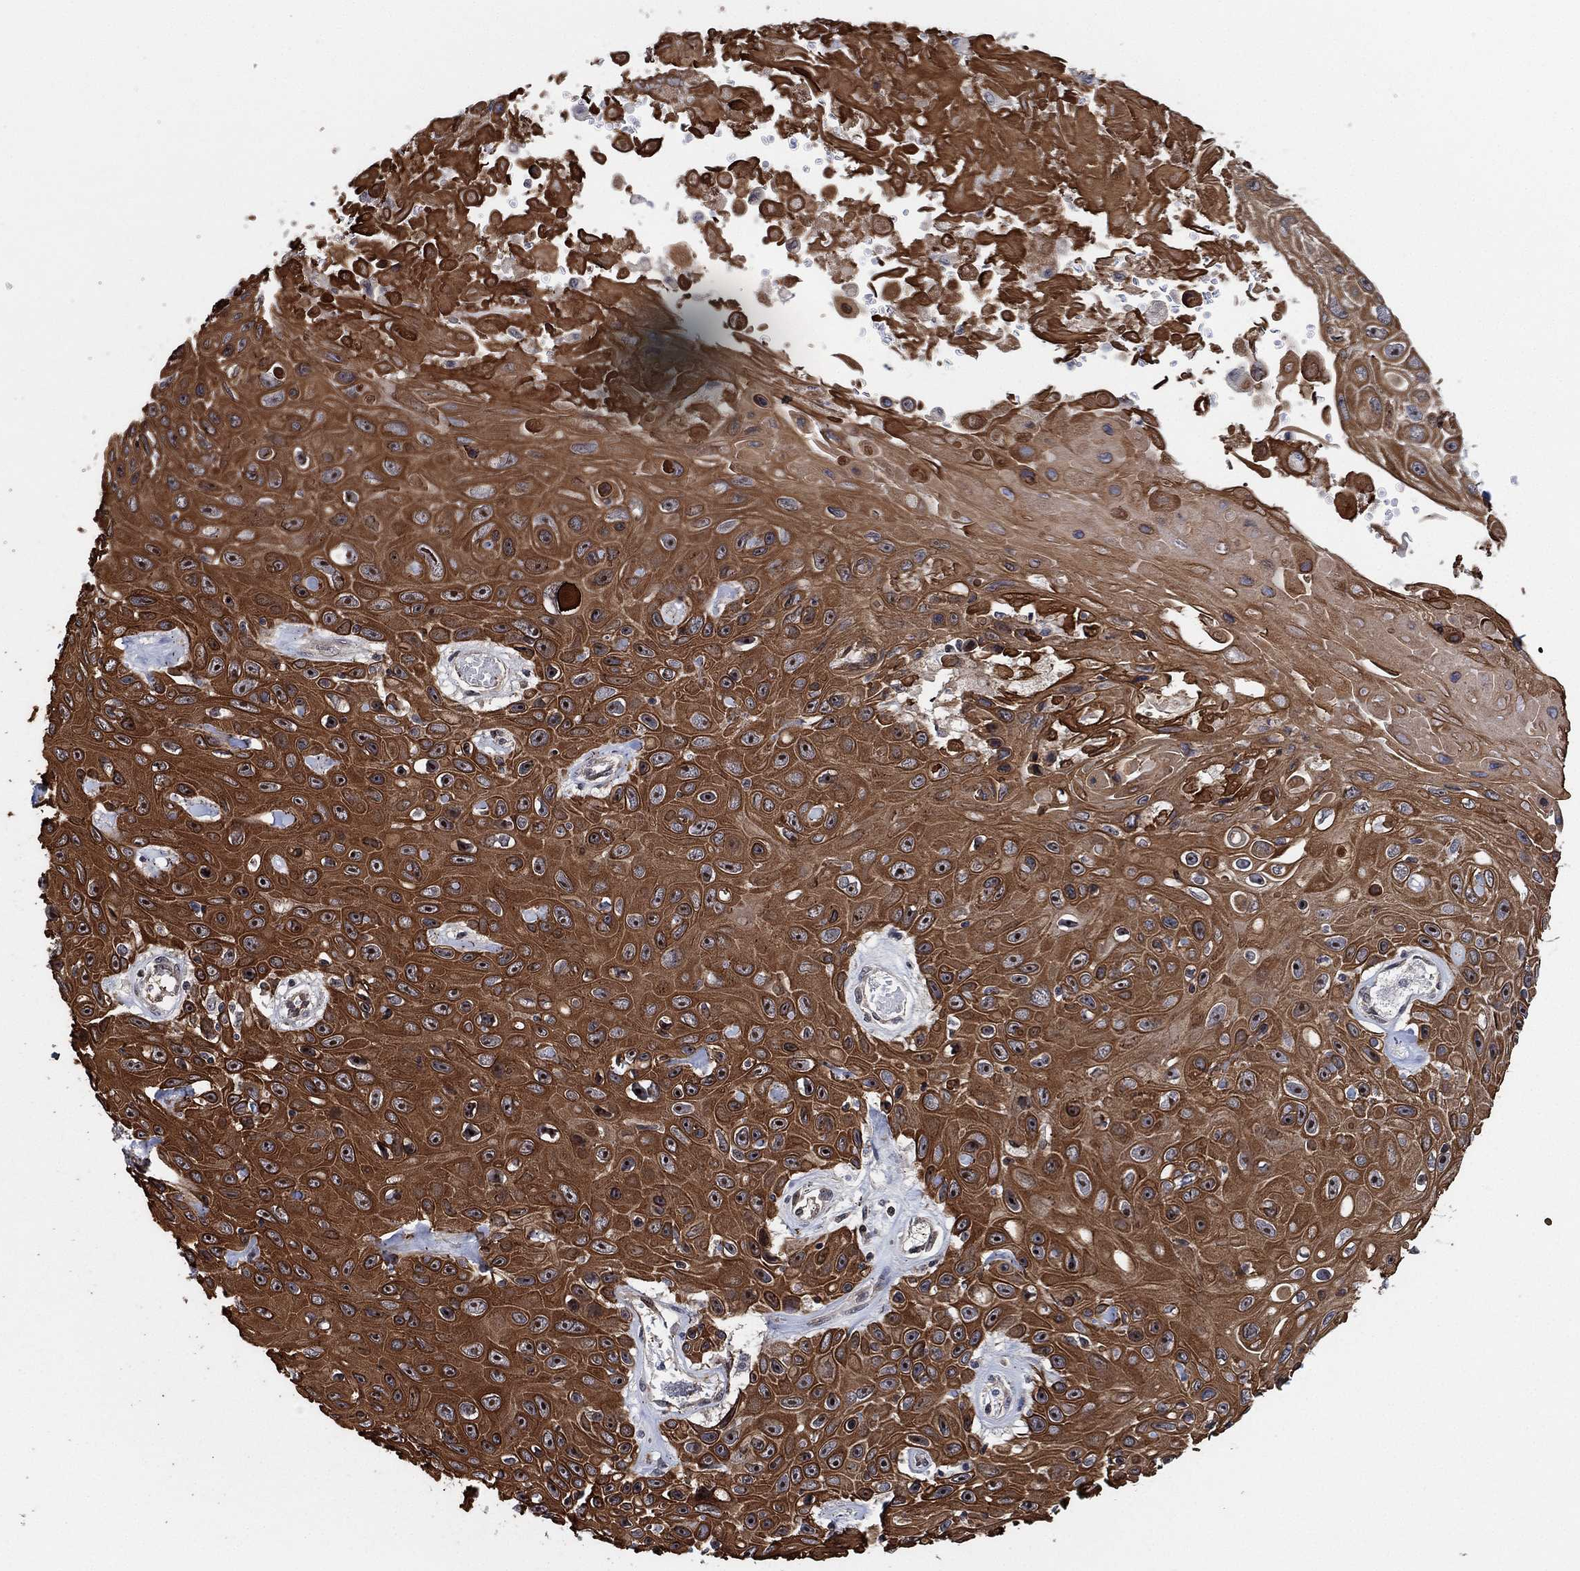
{"staining": {"intensity": "strong", "quantity": ">75%", "location": "cytoplasmic/membranous,nuclear"}, "tissue": "skin cancer", "cell_type": "Tumor cells", "image_type": "cancer", "snomed": [{"axis": "morphology", "description": "Squamous cell carcinoma, NOS"}, {"axis": "topography", "description": "Skin"}], "caption": "DAB (3,3'-diaminobenzidine) immunohistochemical staining of skin squamous cell carcinoma exhibits strong cytoplasmic/membranous and nuclear protein positivity in approximately >75% of tumor cells.", "gene": "TMCO1", "patient": {"sex": "male", "age": 82}}